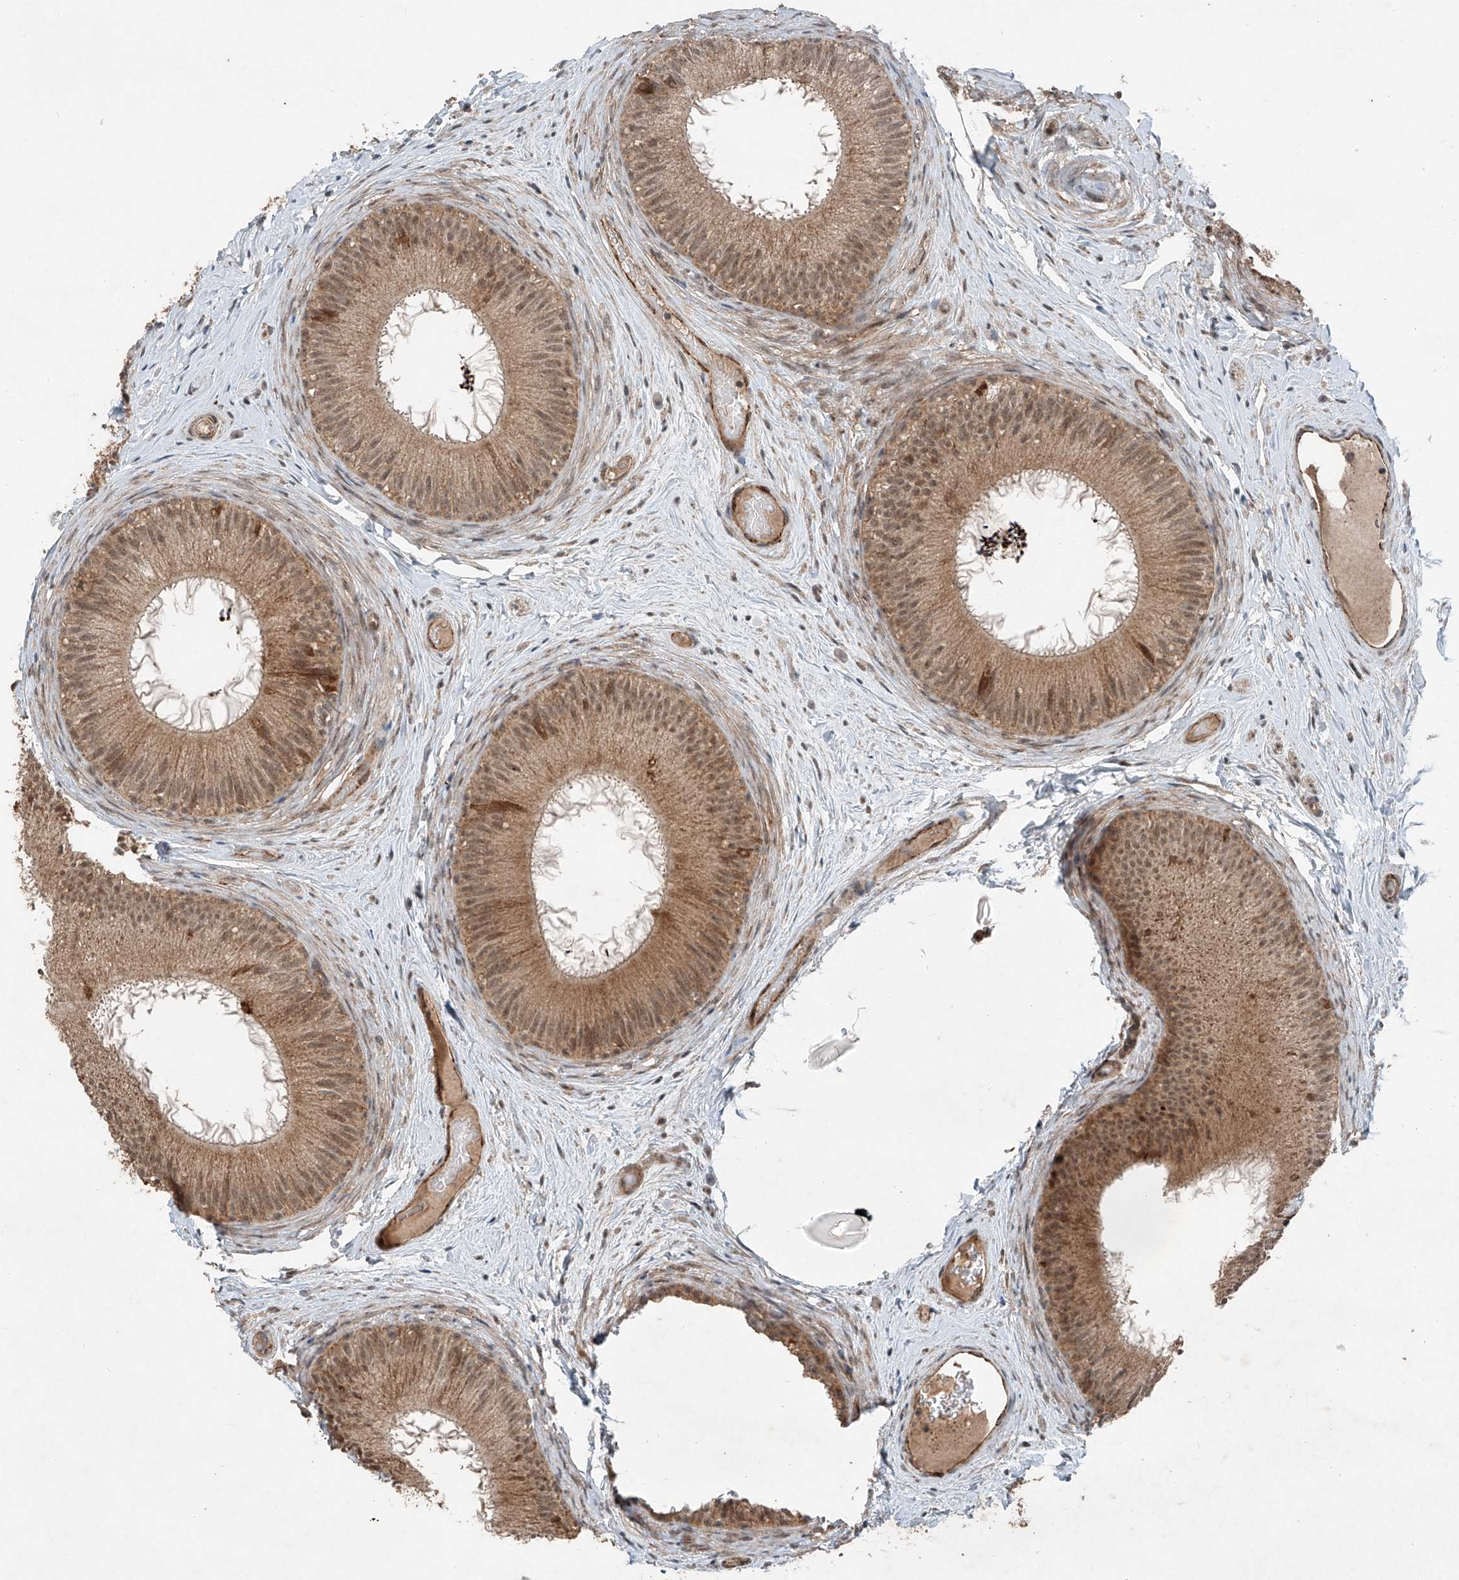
{"staining": {"intensity": "moderate", "quantity": ">75%", "location": "cytoplasmic/membranous,nuclear"}, "tissue": "epididymis", "cell_type": "Glandular cells", "image_type": "normal", "snomed": [{"axis": "morphology", "description": "Normal tissue, NOS"}, {"axis": "topography", "description": "Epididymis"}], "caption": "This is an image of immunohistochemistry staining of unremarkable epididymis, which shows moderate expression in the cytoplasmic/membranous,nuclear of glandular cells.", "gene": "ZNF620", "patient": {"sex": "male", "age": 50}}